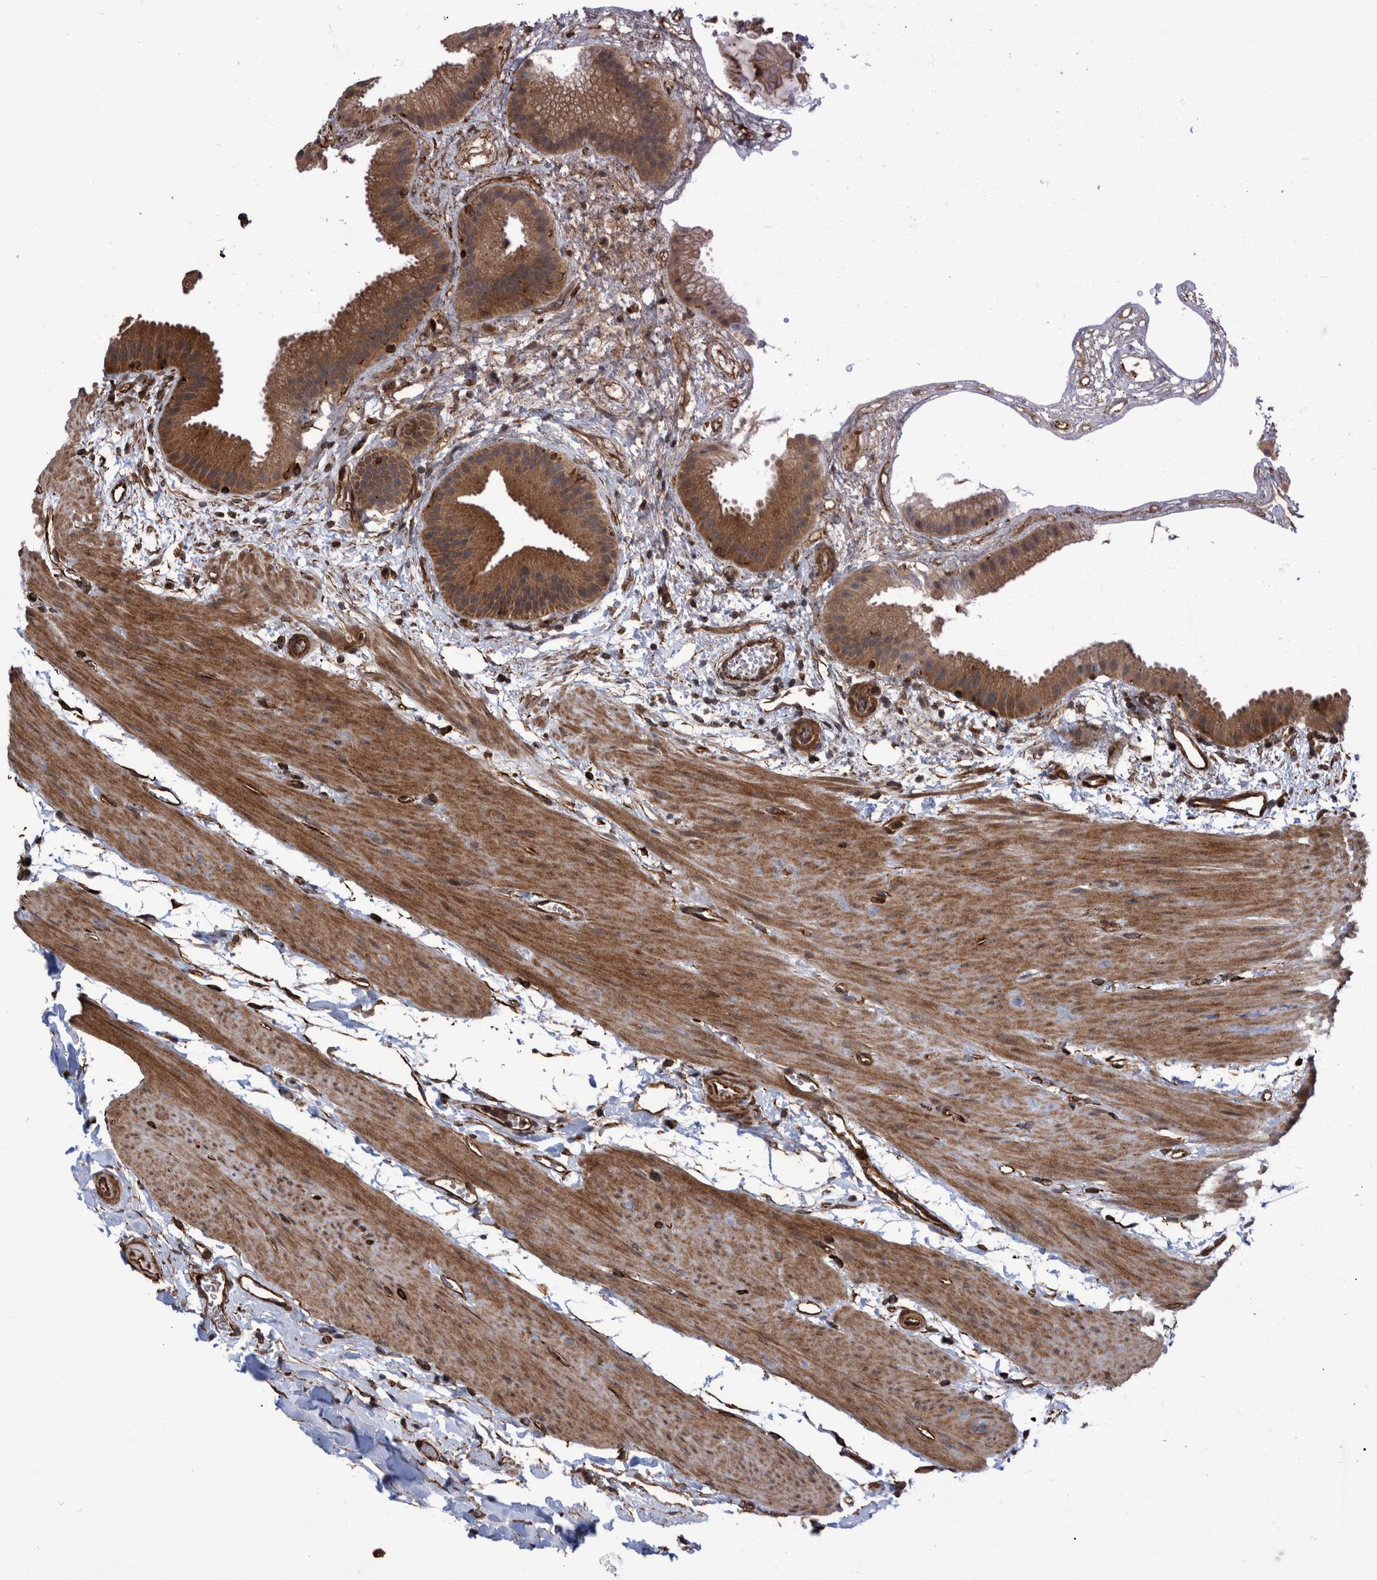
{"staining": {"intensity": "strong", "quantity": ">75%", "location": "cytoplasmic/membranous"}, "tissue": "gallbladder", "cell_type": "Glandular cells", "image_type": "normal", "snomed": [{"axis": "morphology", "description": "Normal tissue, NOS"}, {"axis": "topography", "description": "Gallbladder"}], "caption": "This is a histology image of immunohistochemistry staining of benign gallbladder, which shows strong expression in the cytoplasmic/membranous of glandular cells.", "gene": "TNFRSF10B", "patient": {"sex": "female", "age": 64}}